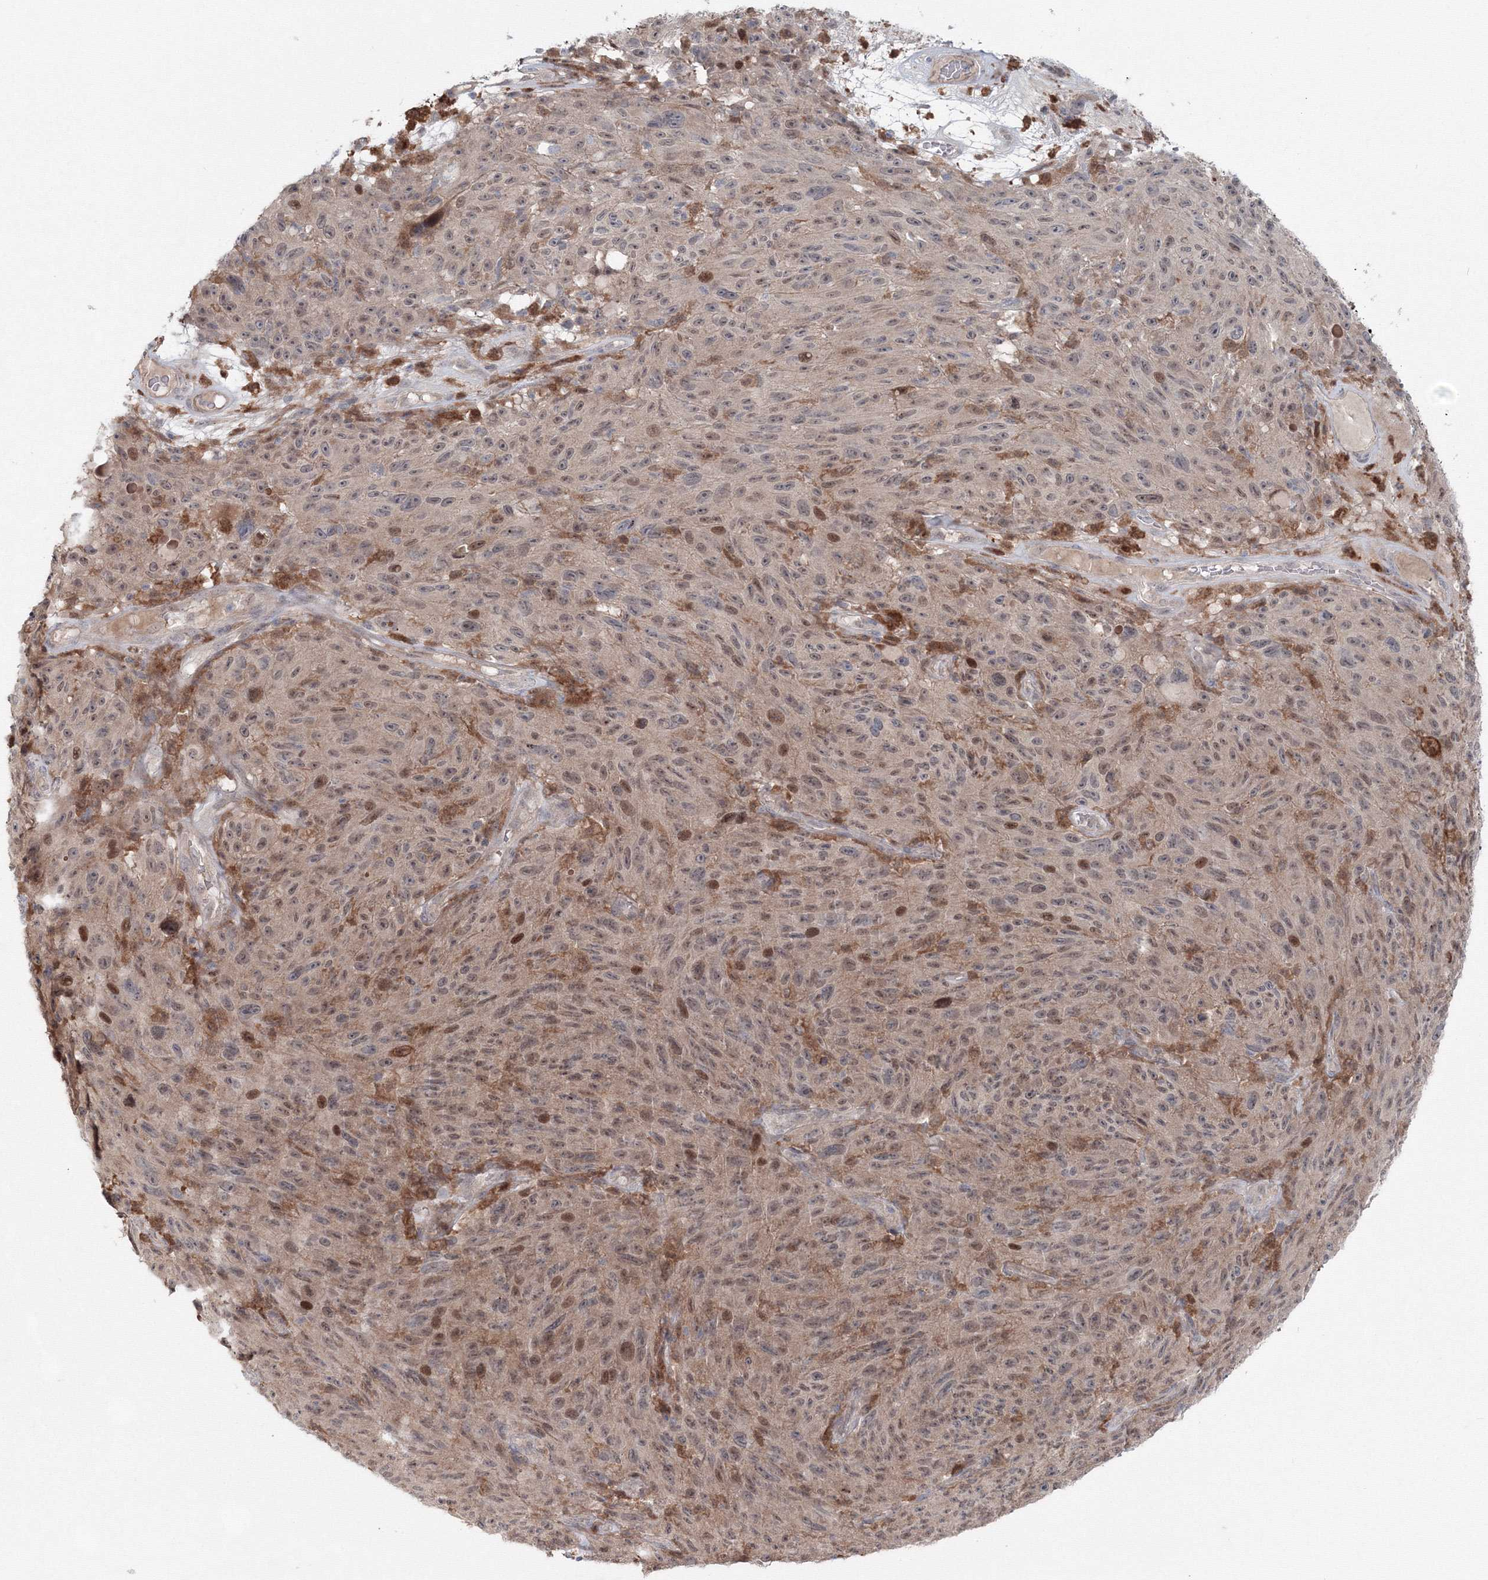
{"staining": {"intensity": "moderate", "quantity": "25%-75%", "location": "cytoplasmic/membranous,nuclear"}, "tissue": "melanoma", "cell_type": "Tumor cells", "image_type": "cancer", "snomed": [{"axis": "morphology", "description": "Malignant melanoma, NOS"}, {"axis": "topography", "description": "Skin"}], "caption": "Immunohistochemistry image of neoplastic tissue: human melanoma stained using immunohistochemistry (IHC) displays medium levels of moderate protein expression localized specifically in the cytoplasmic/membranous and nuclear of tumor cells, appearing as a cytoplasmic/membranous and nuclear brown color.", "gene": "MKRN2", "patient": {"sex": "female", "age": 82}}